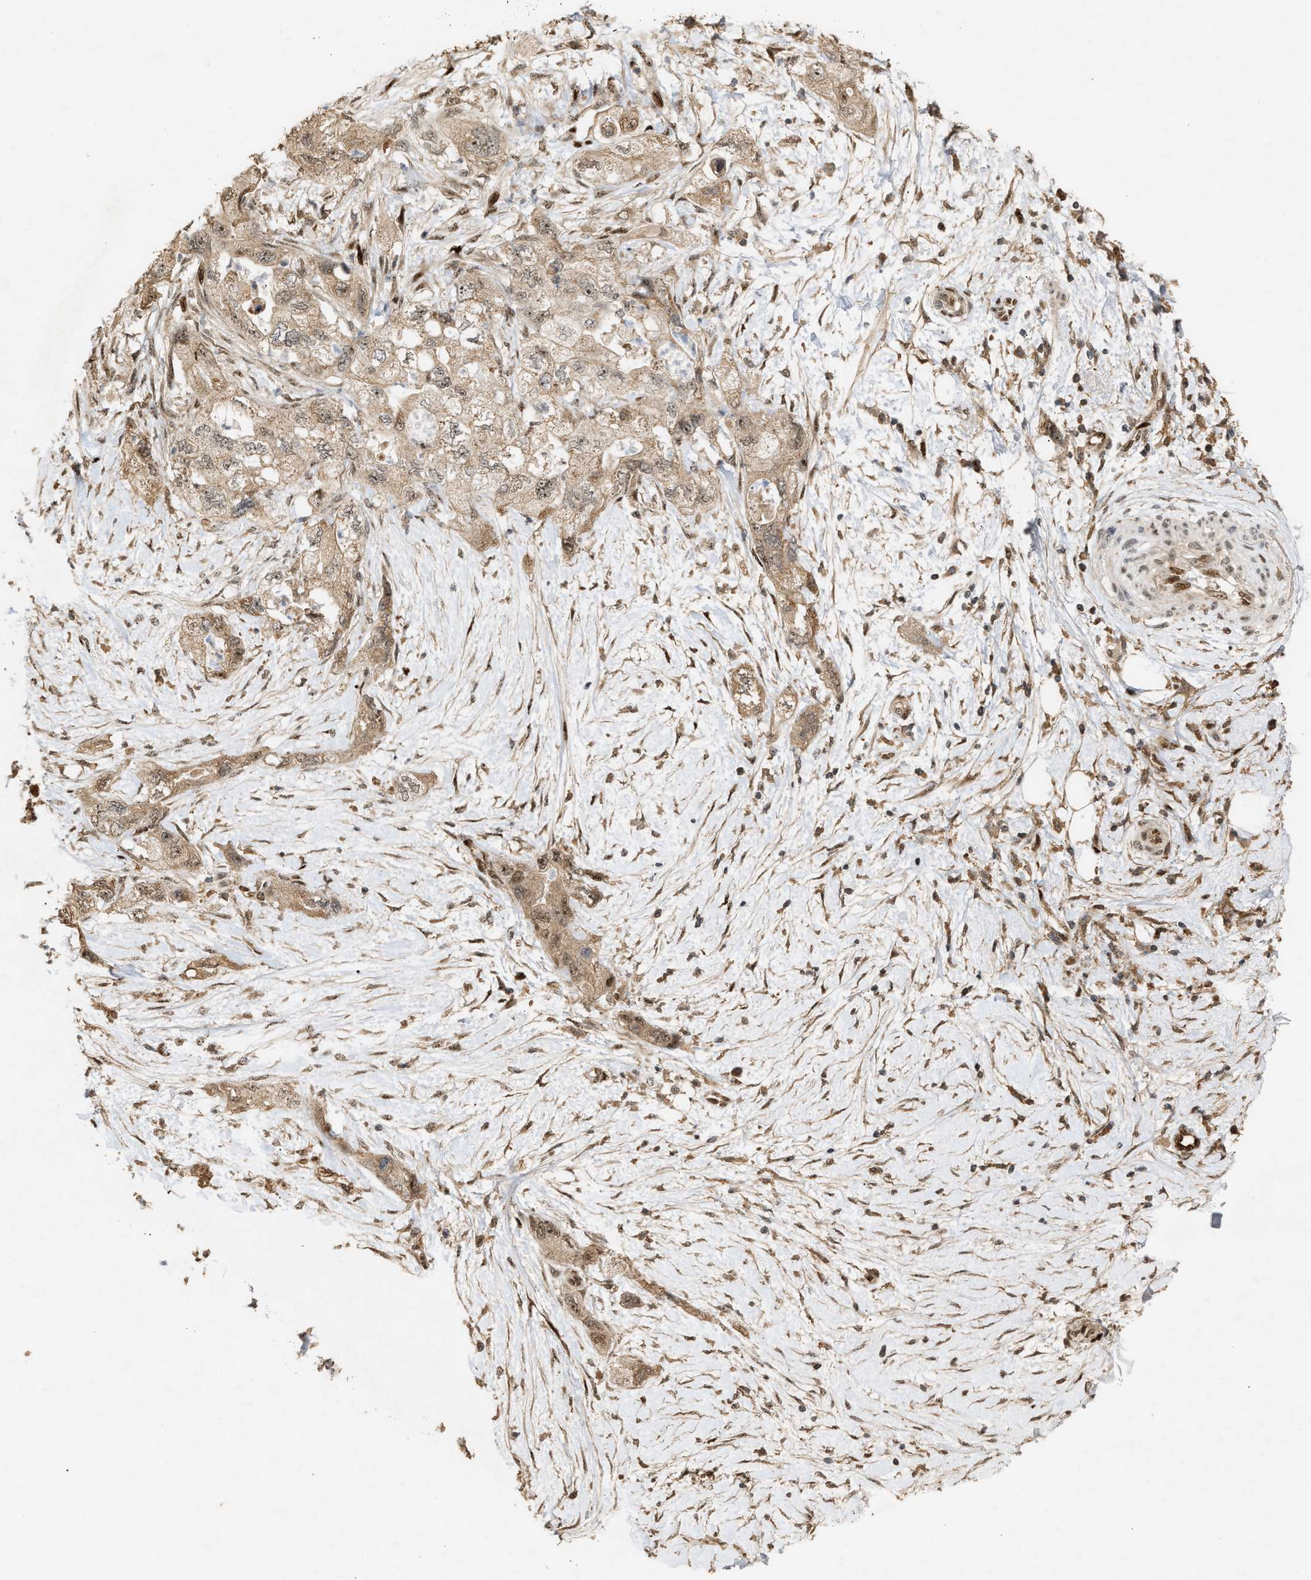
{"staining": {"intensity": "weak", "quantity": ">75%", "location": "cytoplasmic/membranous,nuclear"}, "tissue": "pancreatic cancer", "cell_type": "Tumor cells", "image_type": "cancer", "snomed": [{"axis": "morphology", "description": "Adenocarcinoma, NOS"}, {"axis": "topography", "description": "Pancreas"}], "caption": "Immunohistochemistry (DAB (3,3'-diaminobenzidine)) staining of pancreatic cancer (adenocarcinoma) shows weak cytoplasmic/membranous and nuclear protein positivity in about >75% of tumor cells.", "gene": "ZFAND5", "patient": {"sex": "female", "age": 73}}